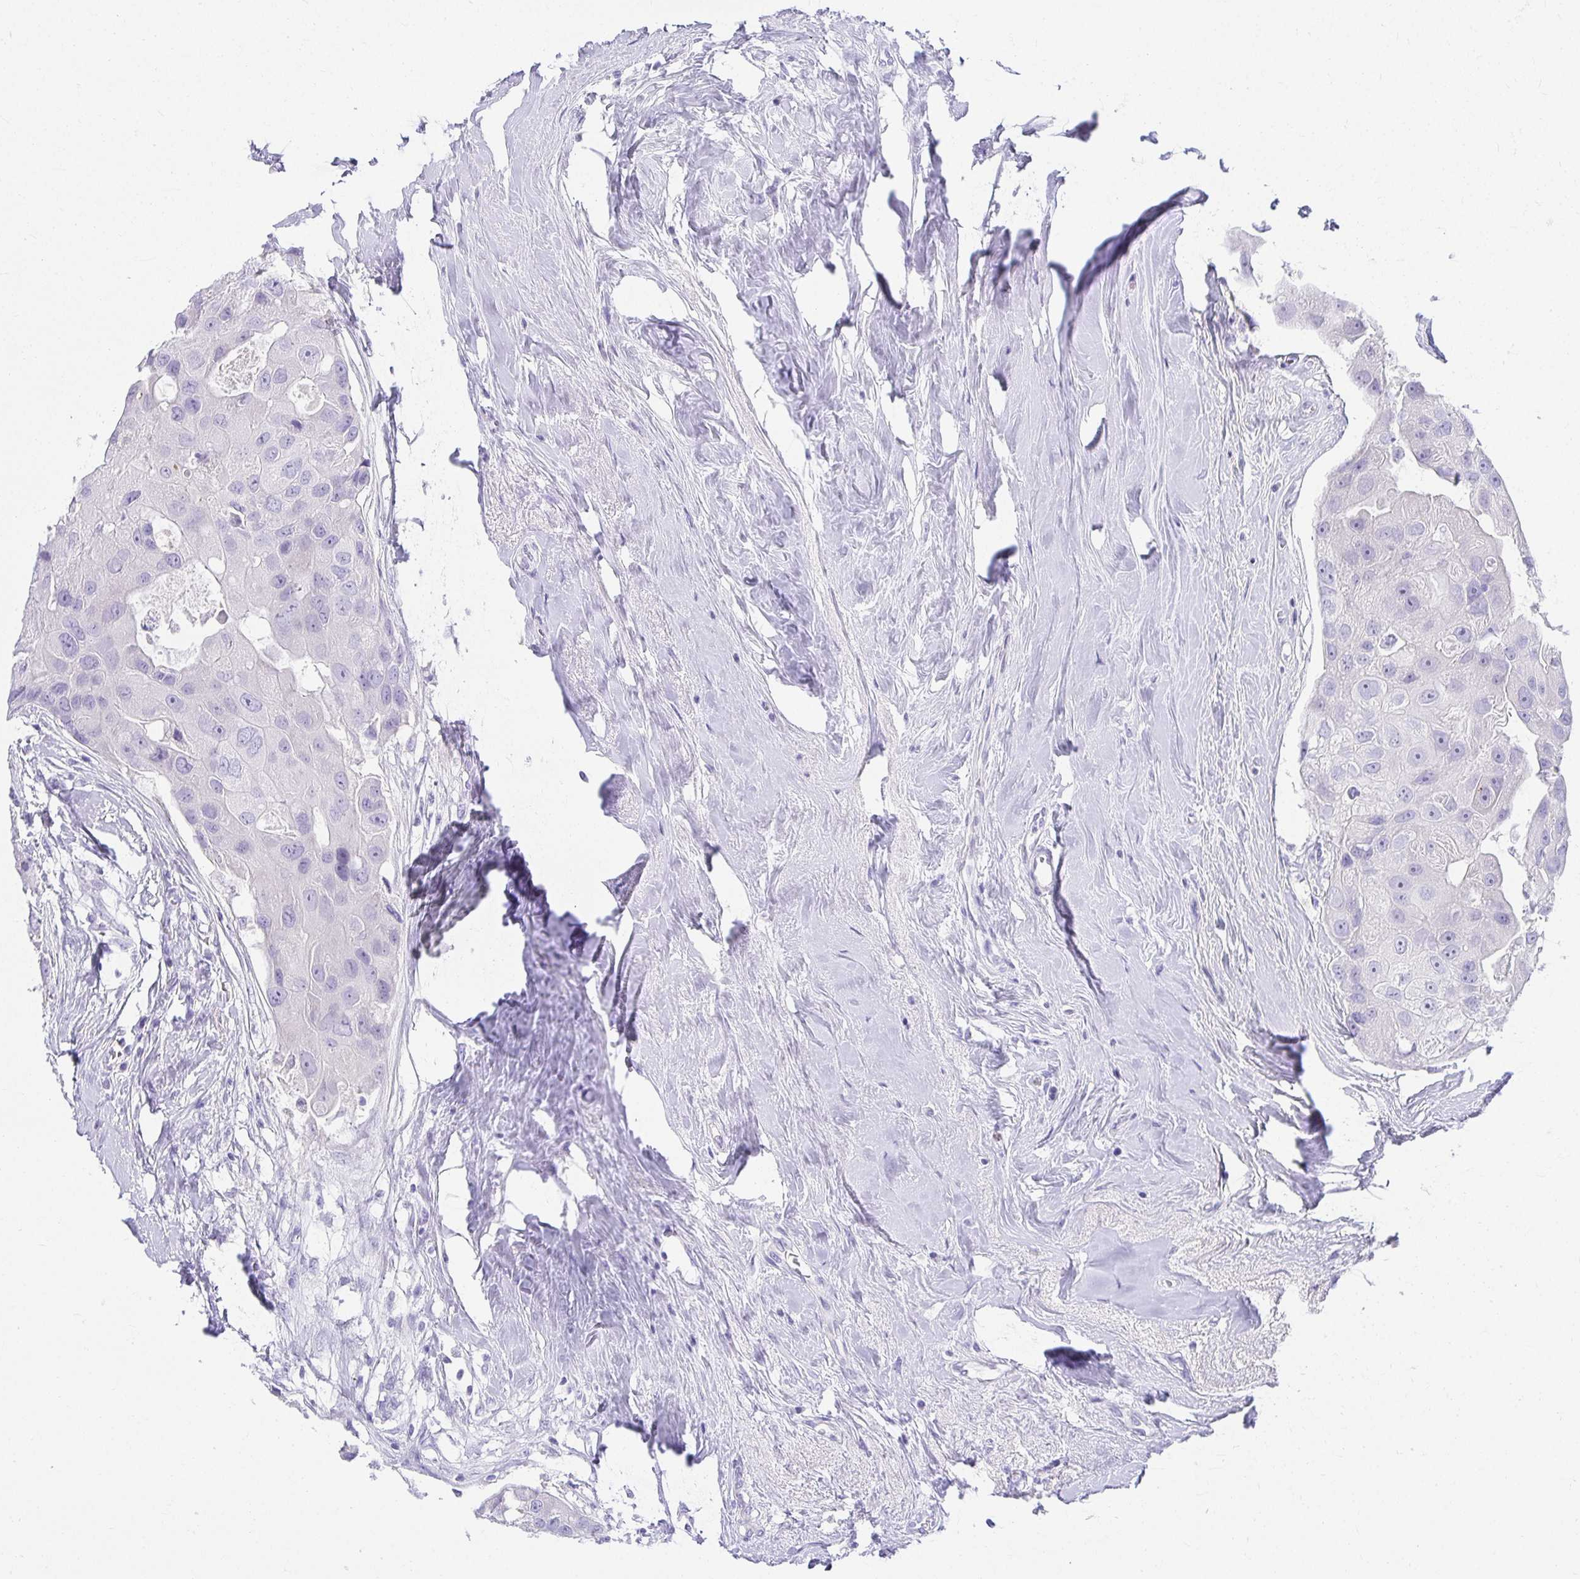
{"staining": {"intensity": "negative", "quantity": "none", "location": "none"}, "tissue": "breast cancer", "cell_type": "Tumor cells", "image_type": "cancer", "snomed": [{"axis": "morphology", "description": "Duct carcinoma"}, {"axis": "topography", "description": "Breast"}], "caption": "This is an immunohistochemistry photomicrograph of breast cancer. There is no positivity in tumor cells.", "gene": "CHAT", "patient": {"sex": "female", "age": 43}}